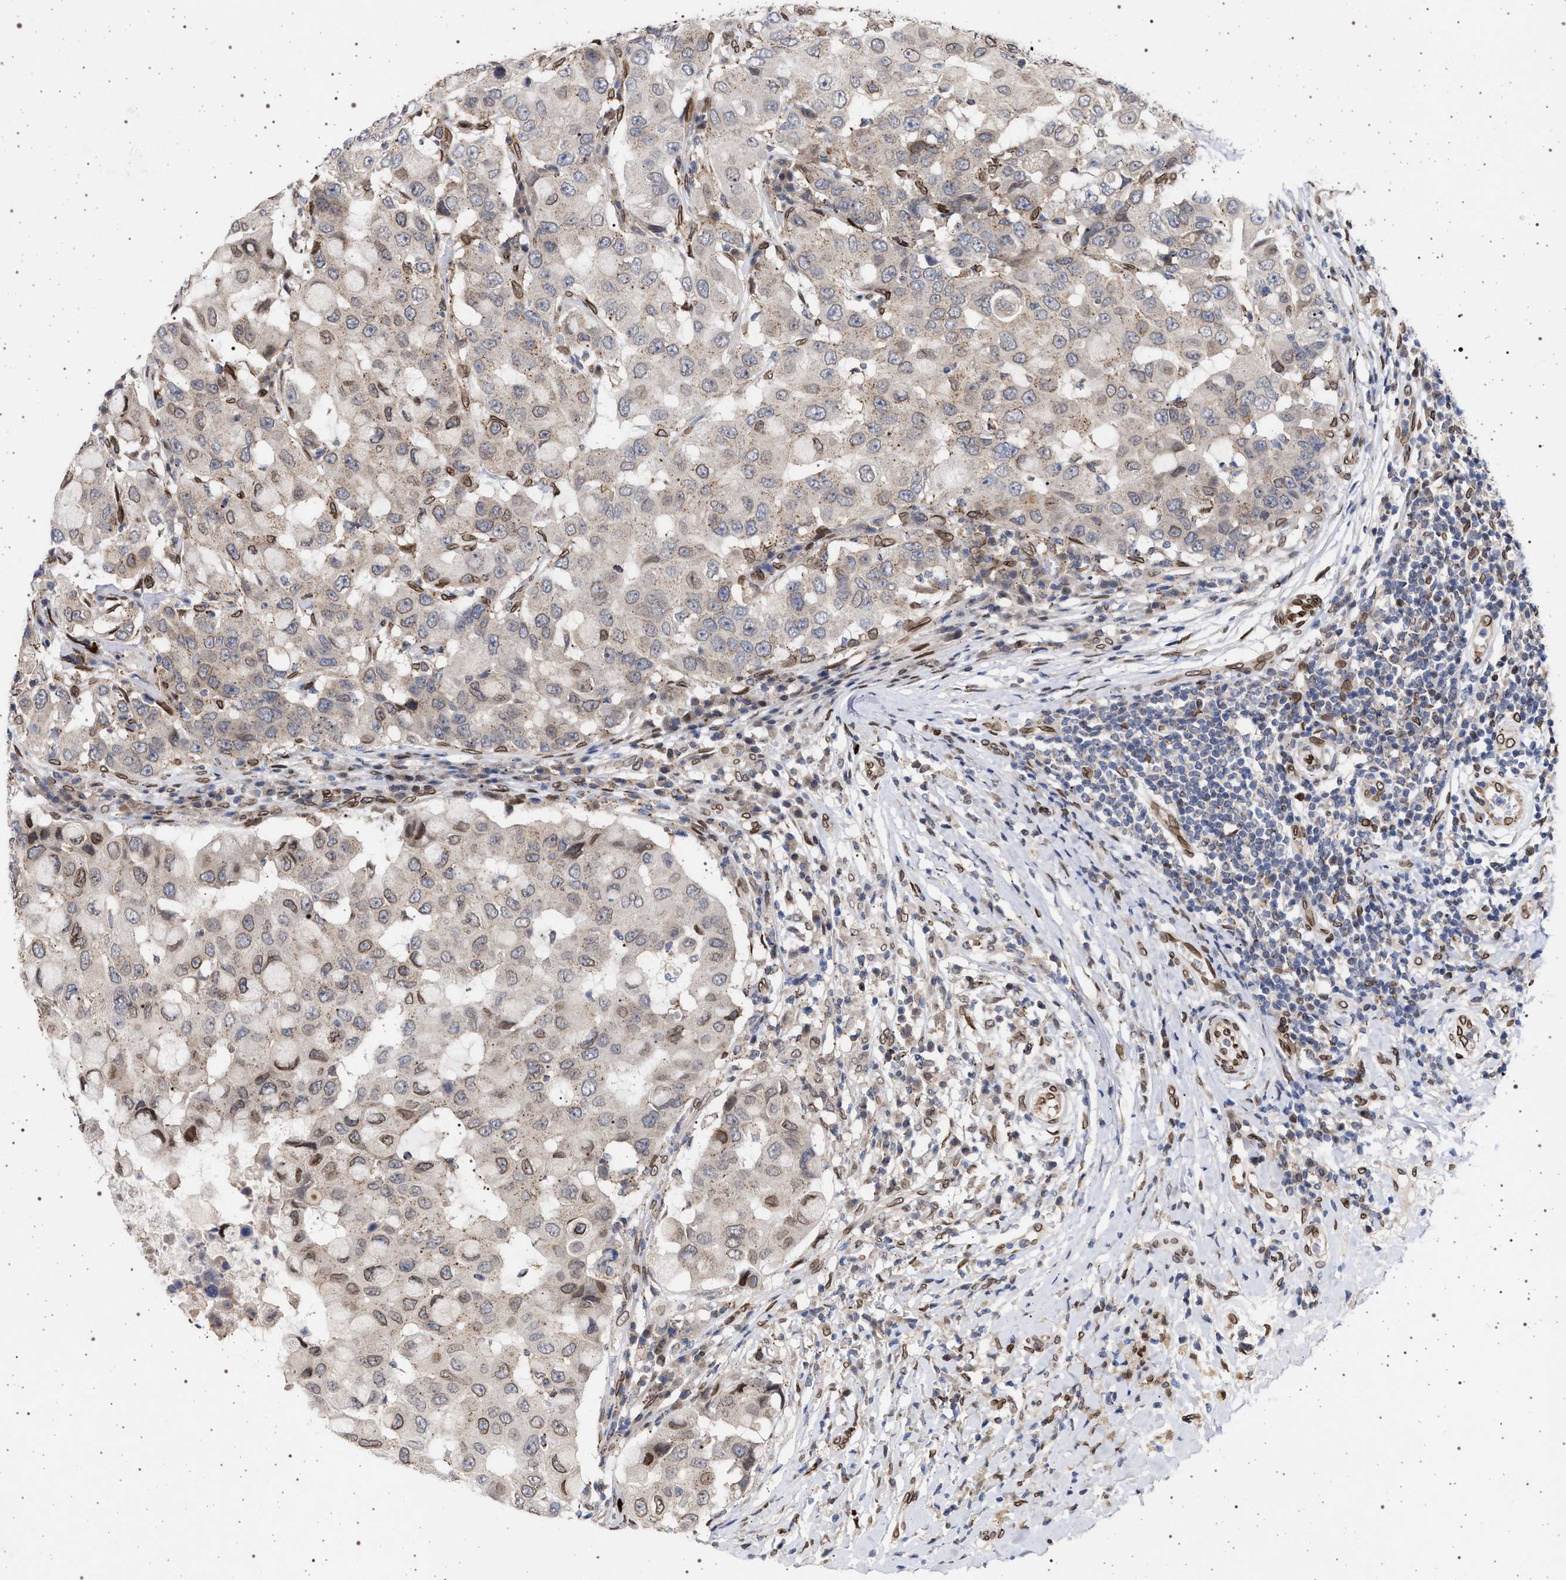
{"staining": {"intensity": "moderate", "quantity": "25%-75%", "location": "cytoplasmic/membranous,nuclear"}, "tissue": "breast cancer", "cell_type": "Tumor cells", "image_type": "cancer", "snomed": [{"axis": "morphology", "description": "Duct carcinoma"}, {"axis": "topography", "description": "Breast"}], "caption": "Immunohistochemistry (IHC) of invasive ductal carcinoma (breast) reveals medium levels of moderate cytoplasmic/membranous and nuclear expression in about 25%-75% of tumor cells.", "gene": "ING2", "patient": {"sex": "female", "age": 27}}